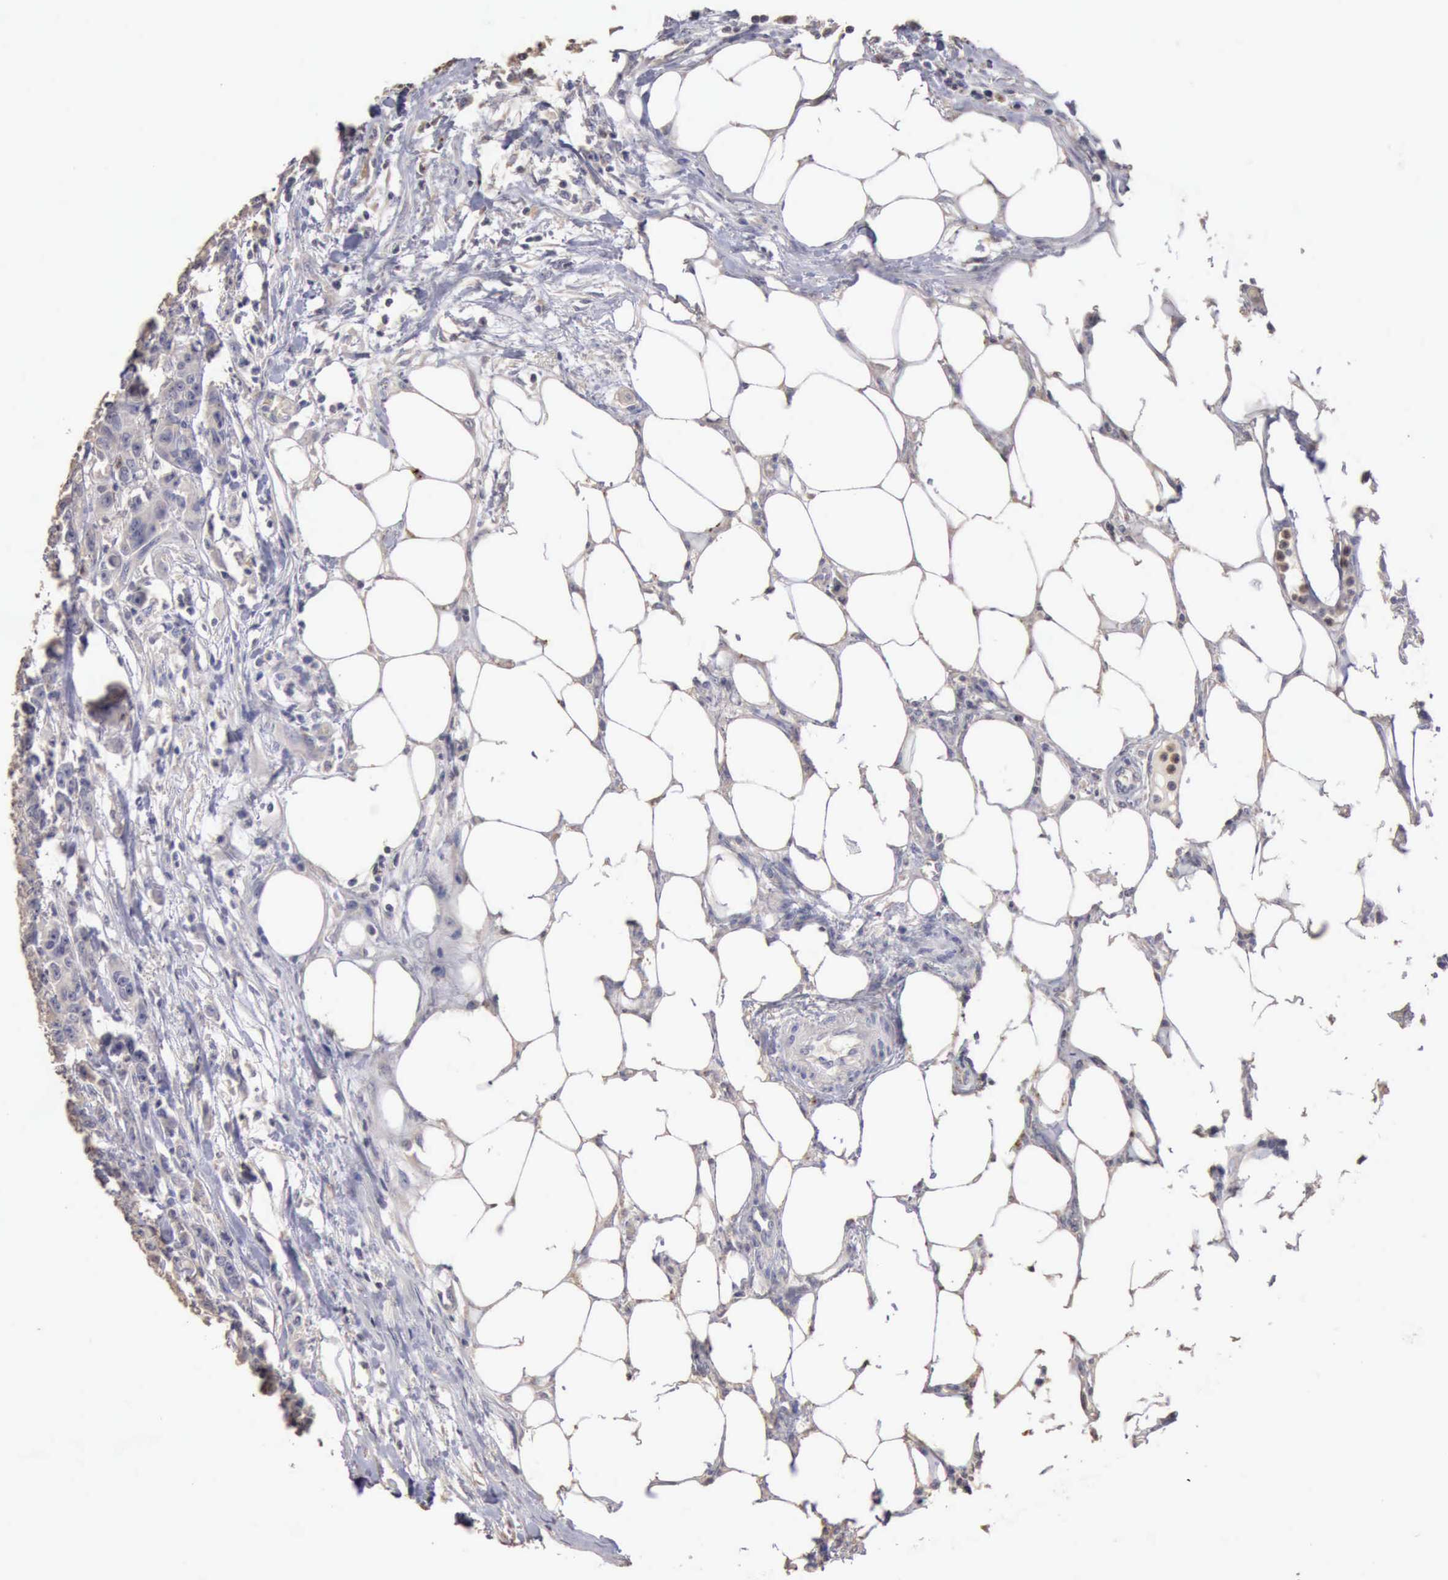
{"staining": {"intensity": "negative", "quantity": "none", "location": "none"}, "tissue": "colorectal cancer", "cell_type": "Tumor cells", "image_type": "cancer", "snomed": [{"axis": "morphology", "description": "Adenocarcinoma, NOS"}, {"axis": "topography", "description": "Colon"}], "caption": "The IHC image has no significant staining in tumor cells of colorectal cancer tissue.", "gene": "KRT6B", "patient": {"sex": "female", "age": 86}}